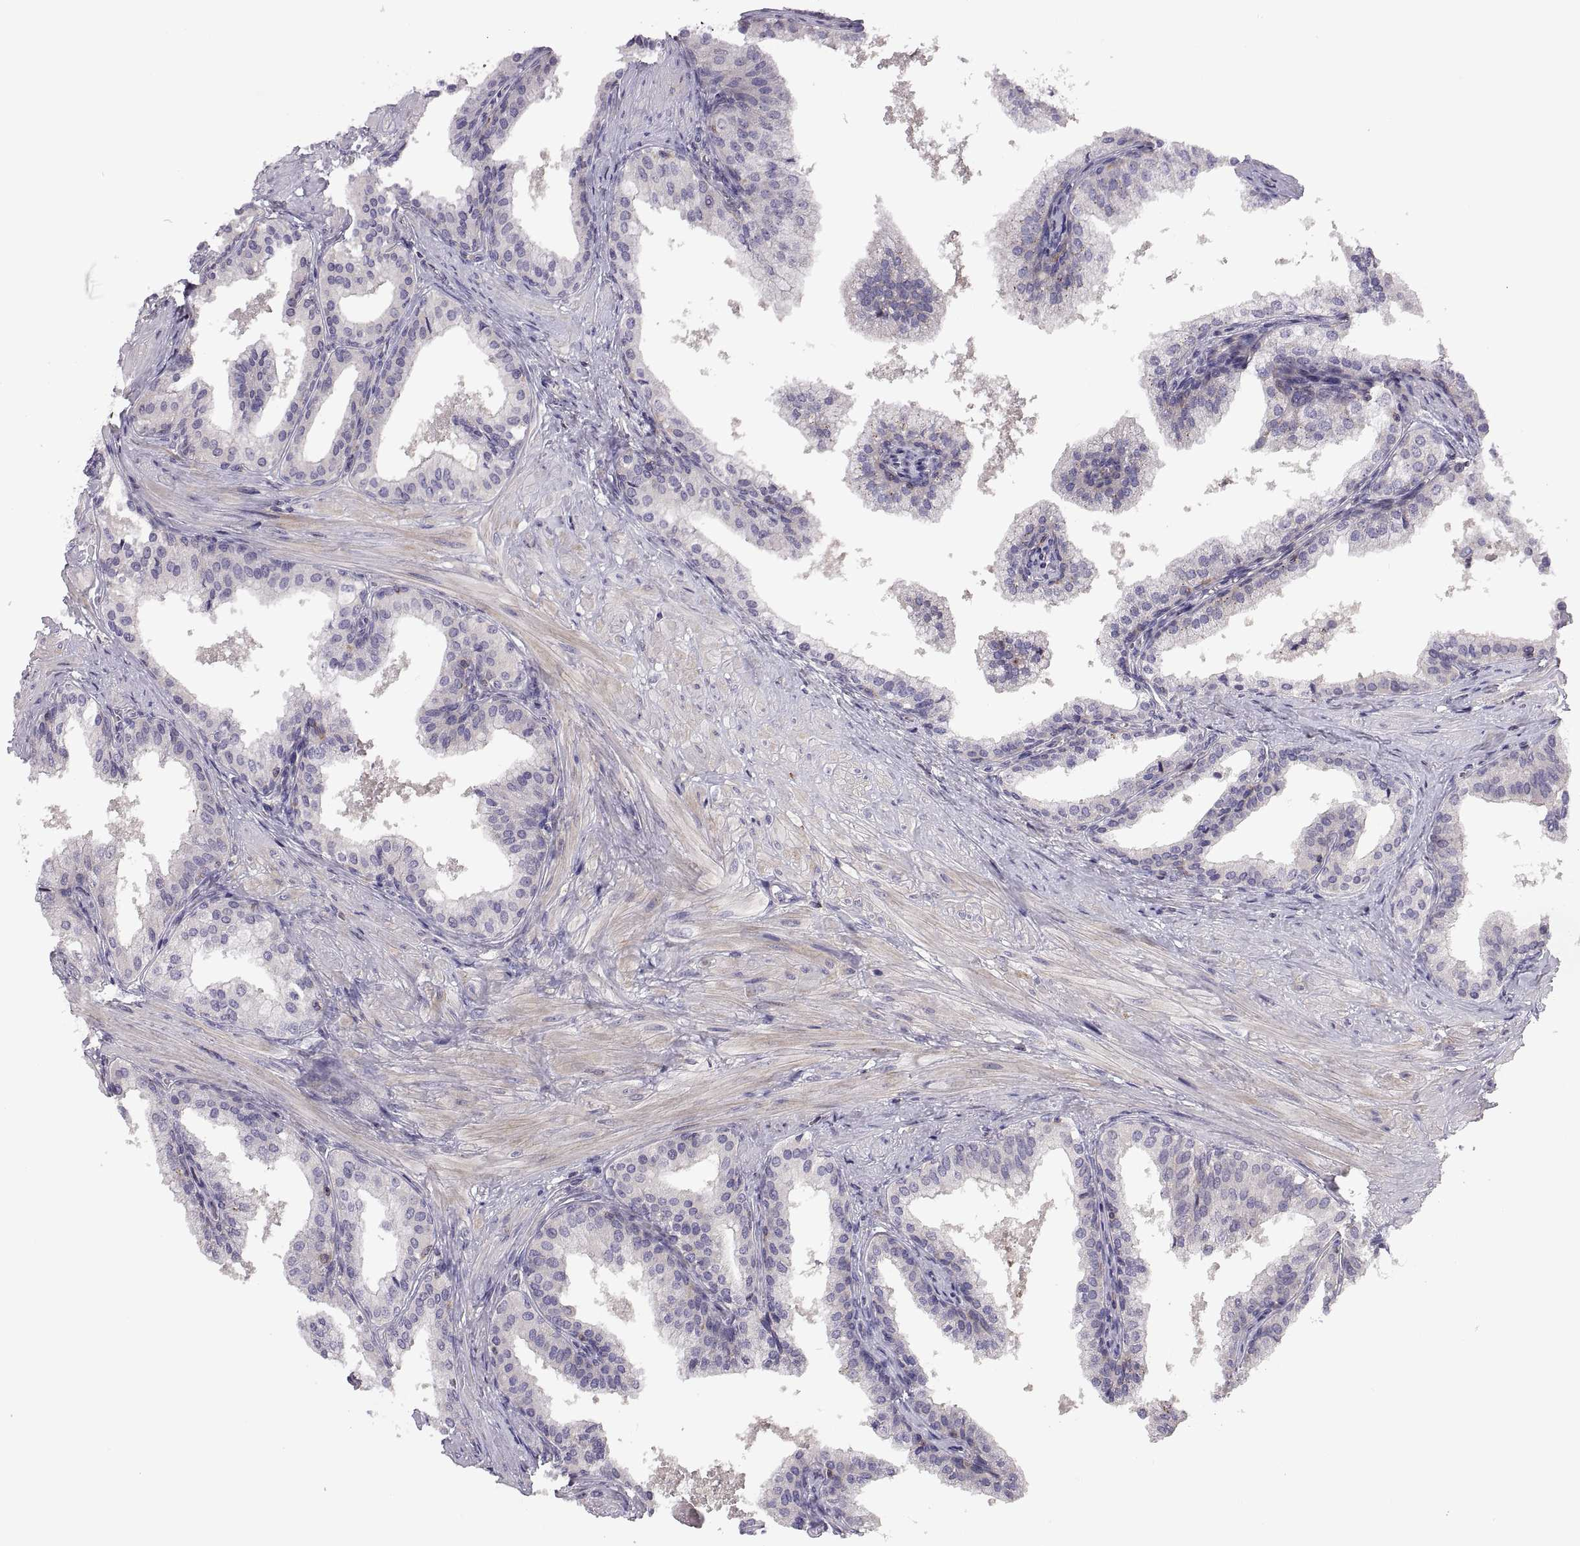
{"staining": {"intensity": "negative", "quantity": "none", "location": "none"}, "tissue": "prostate cancer", "cell_type": "Tumor cells", "image_type": "cancer", "snomed": [{"axis": "morphology", "description": "Adenocarcinoma, Low grade"}, {"axis": "topography", "description": "Prostate"}], "caption": "Image shows no protein expression in tumor cells of prostate cancer tissue.", "gene": "SPATA32", "patient": {"sex": "male", "age": 56}}